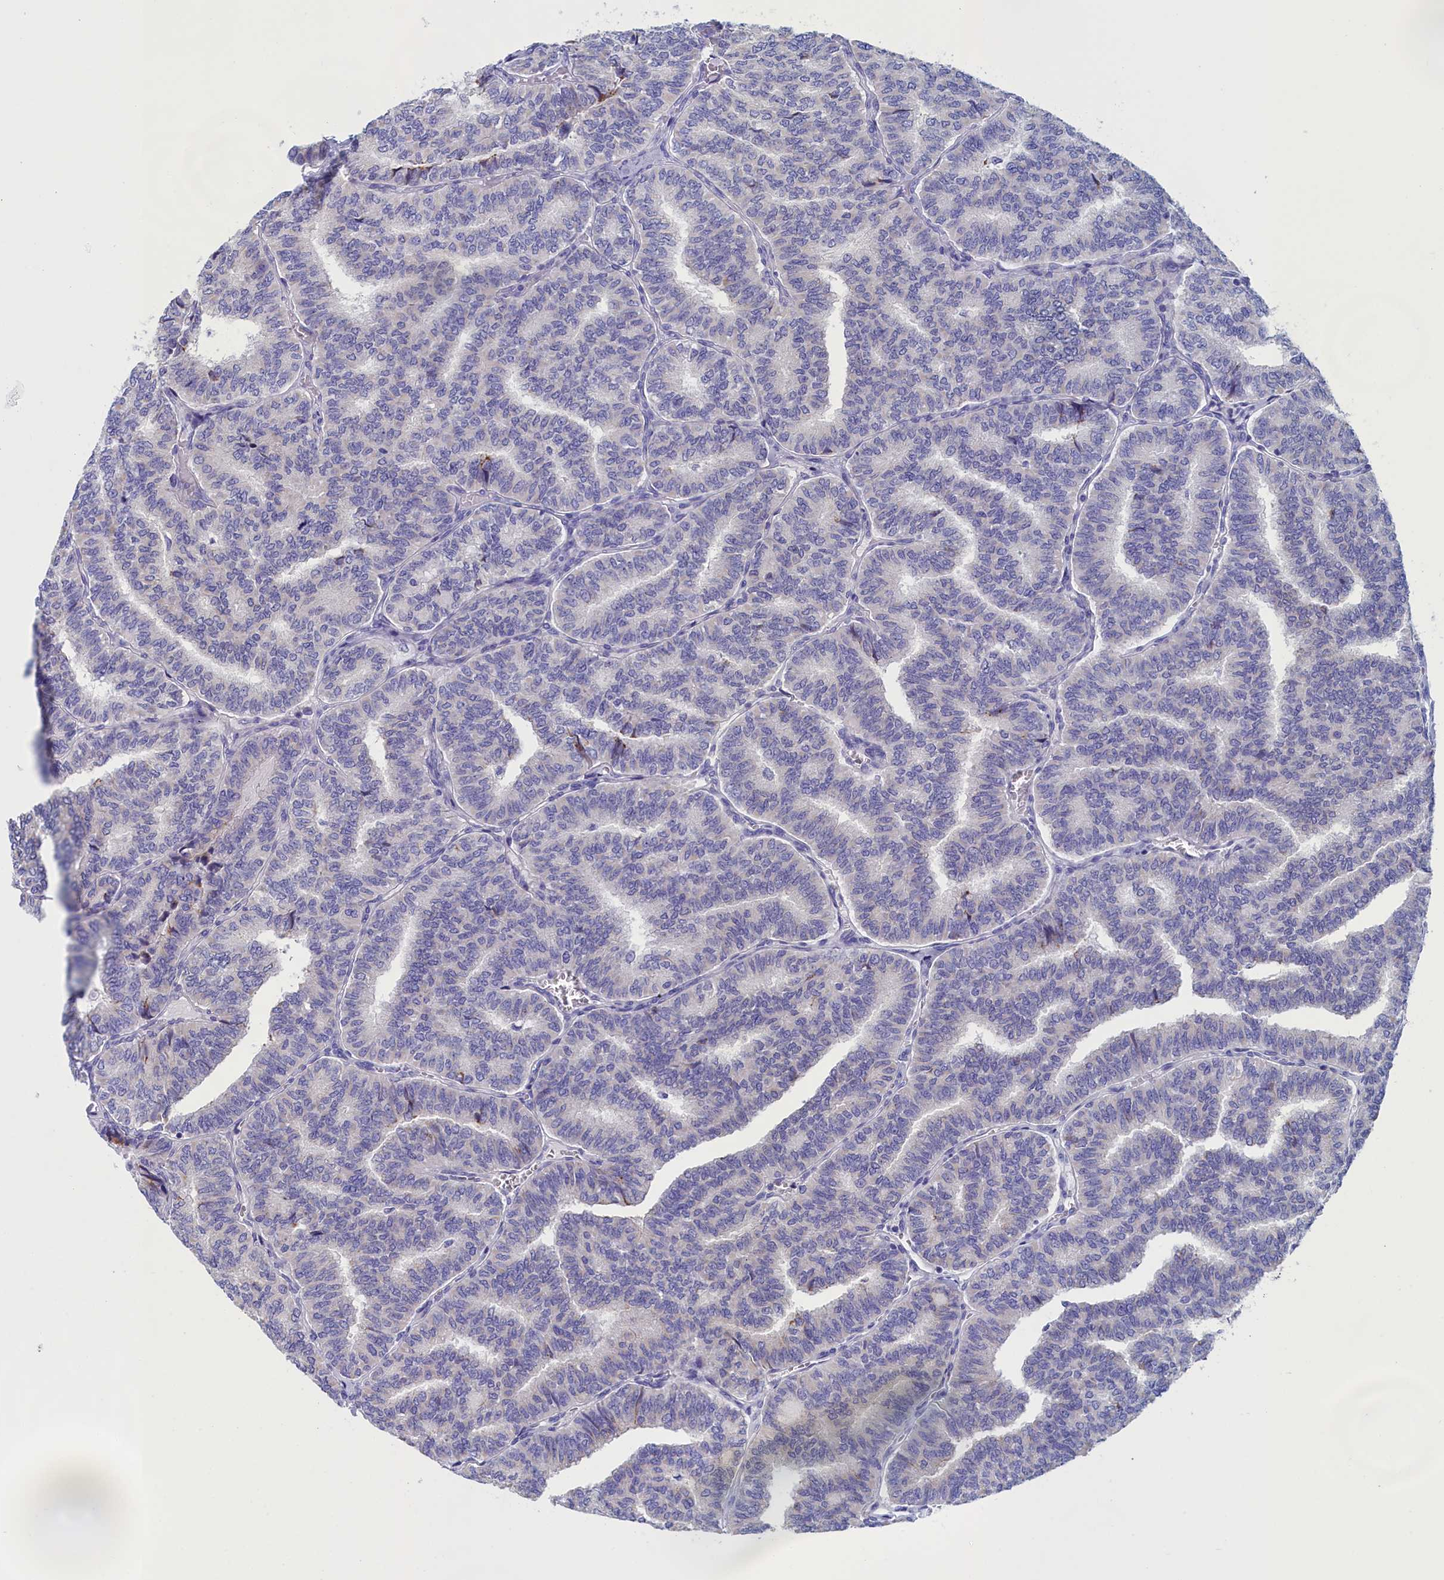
{"staining": {"intensity": "negative", "quantity": "none", "location": "none"}, "tissue": "thyroid cancer", "cell_type": "Tumor cells", "image_type": "cancer", "snomed": [{"axis": "morphology", "description": "Papillary adenocarcinoma, NOS"}, {"axis": "topography", "description": "Thyroid gland"}], "caption": "There is no significant staining in tumor cells of papillary adenocarcinoma (thyroid). (Brightfield microscopy of DAB immunohistochemistry at high magnification).", "gene": "ANKRD2", "patient": {"sex": "female", "age": 35}}